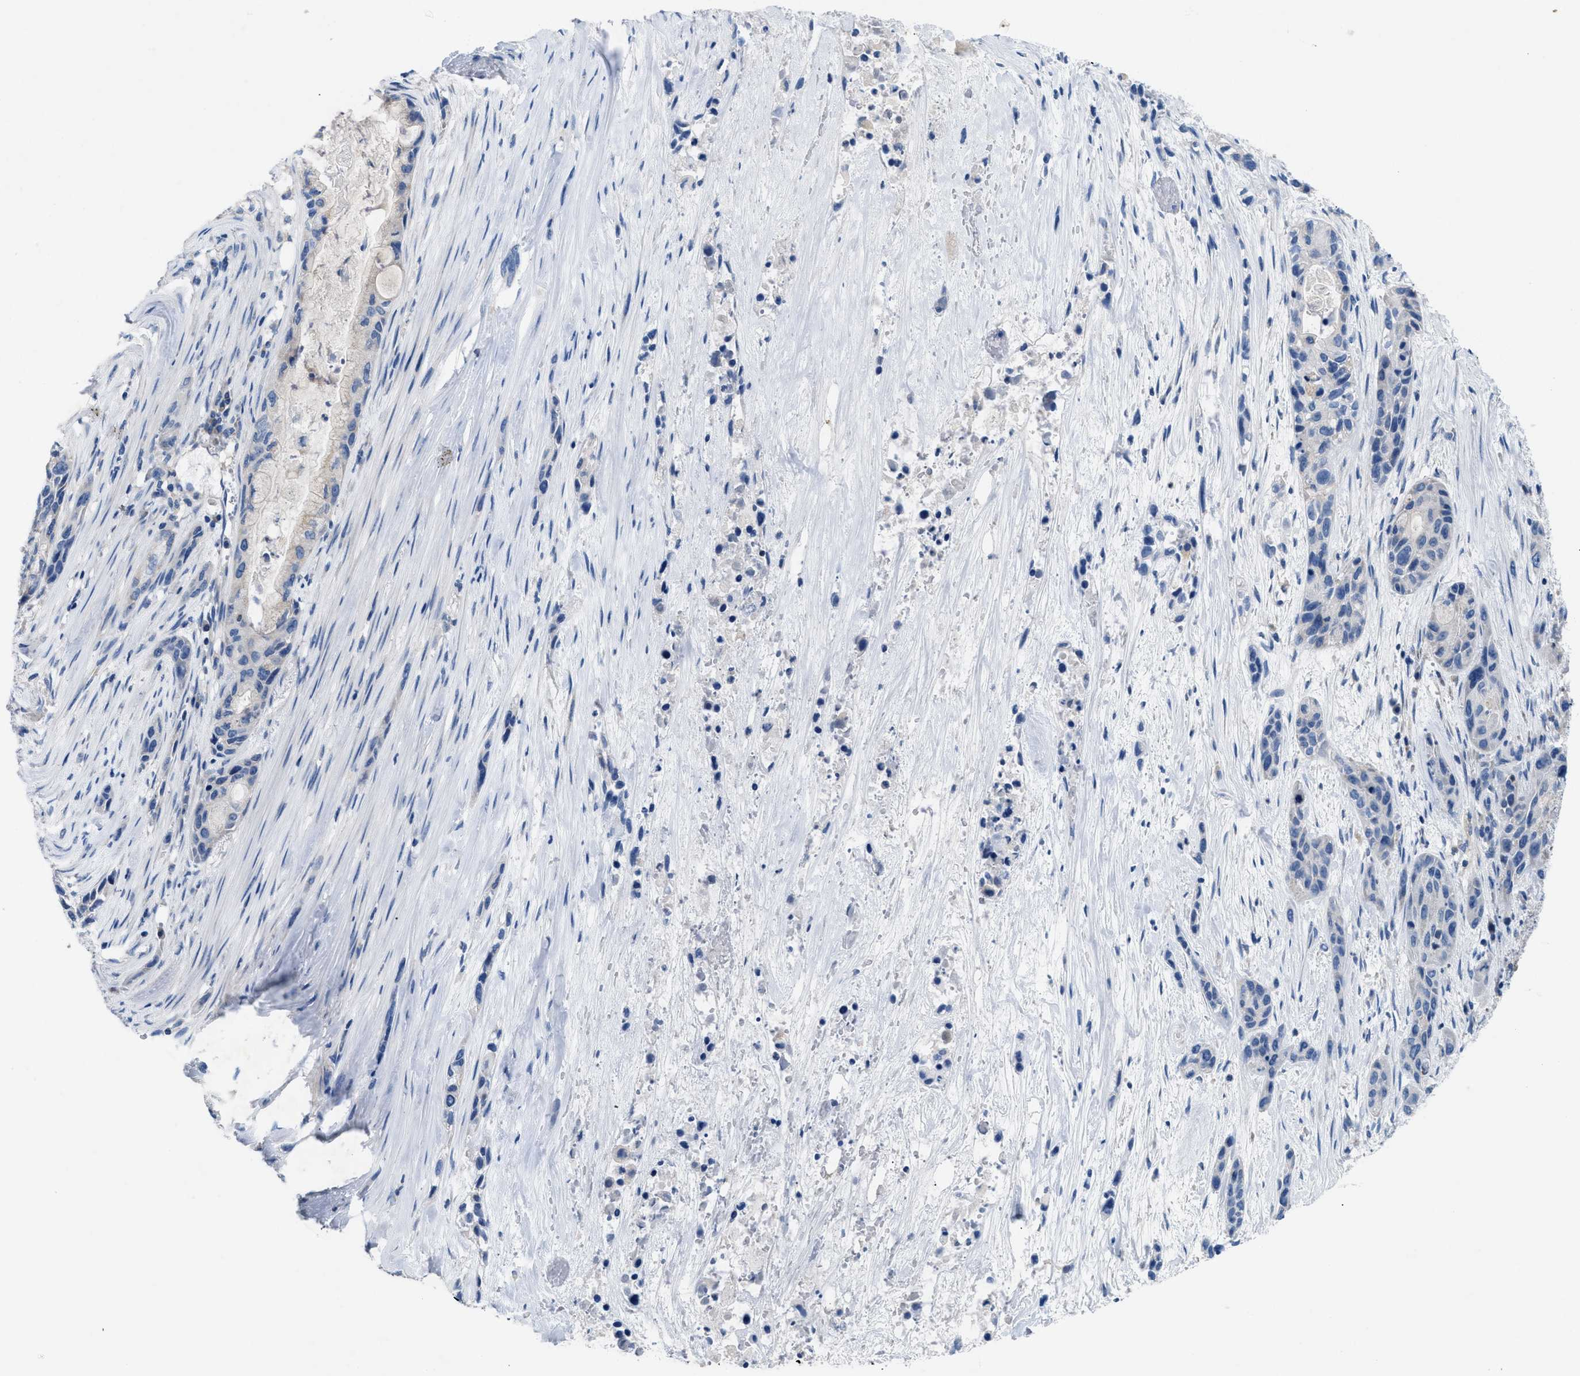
{"staining": {"intensity": "weak", "quantity": "<25%", "location": "cytoplasmic/membranous"}, "tissue": "pancreatic cancer", "cell_type": "Tumor cells", "image_type": "cancer", "snomed": [{"axis": "morphology", "description": "Adenocarcinoma, NOS"}, {"axis": "topography", "description": "Pancreas"}], "caption": "Pancreatic cancer was stained to show a protein in brown. There is no significant staining in tumor cells. (IHC, brightfield microscopy, high magnification).", "gene": "ILDR1", "patient": {"sex": "male", "age": 53}}